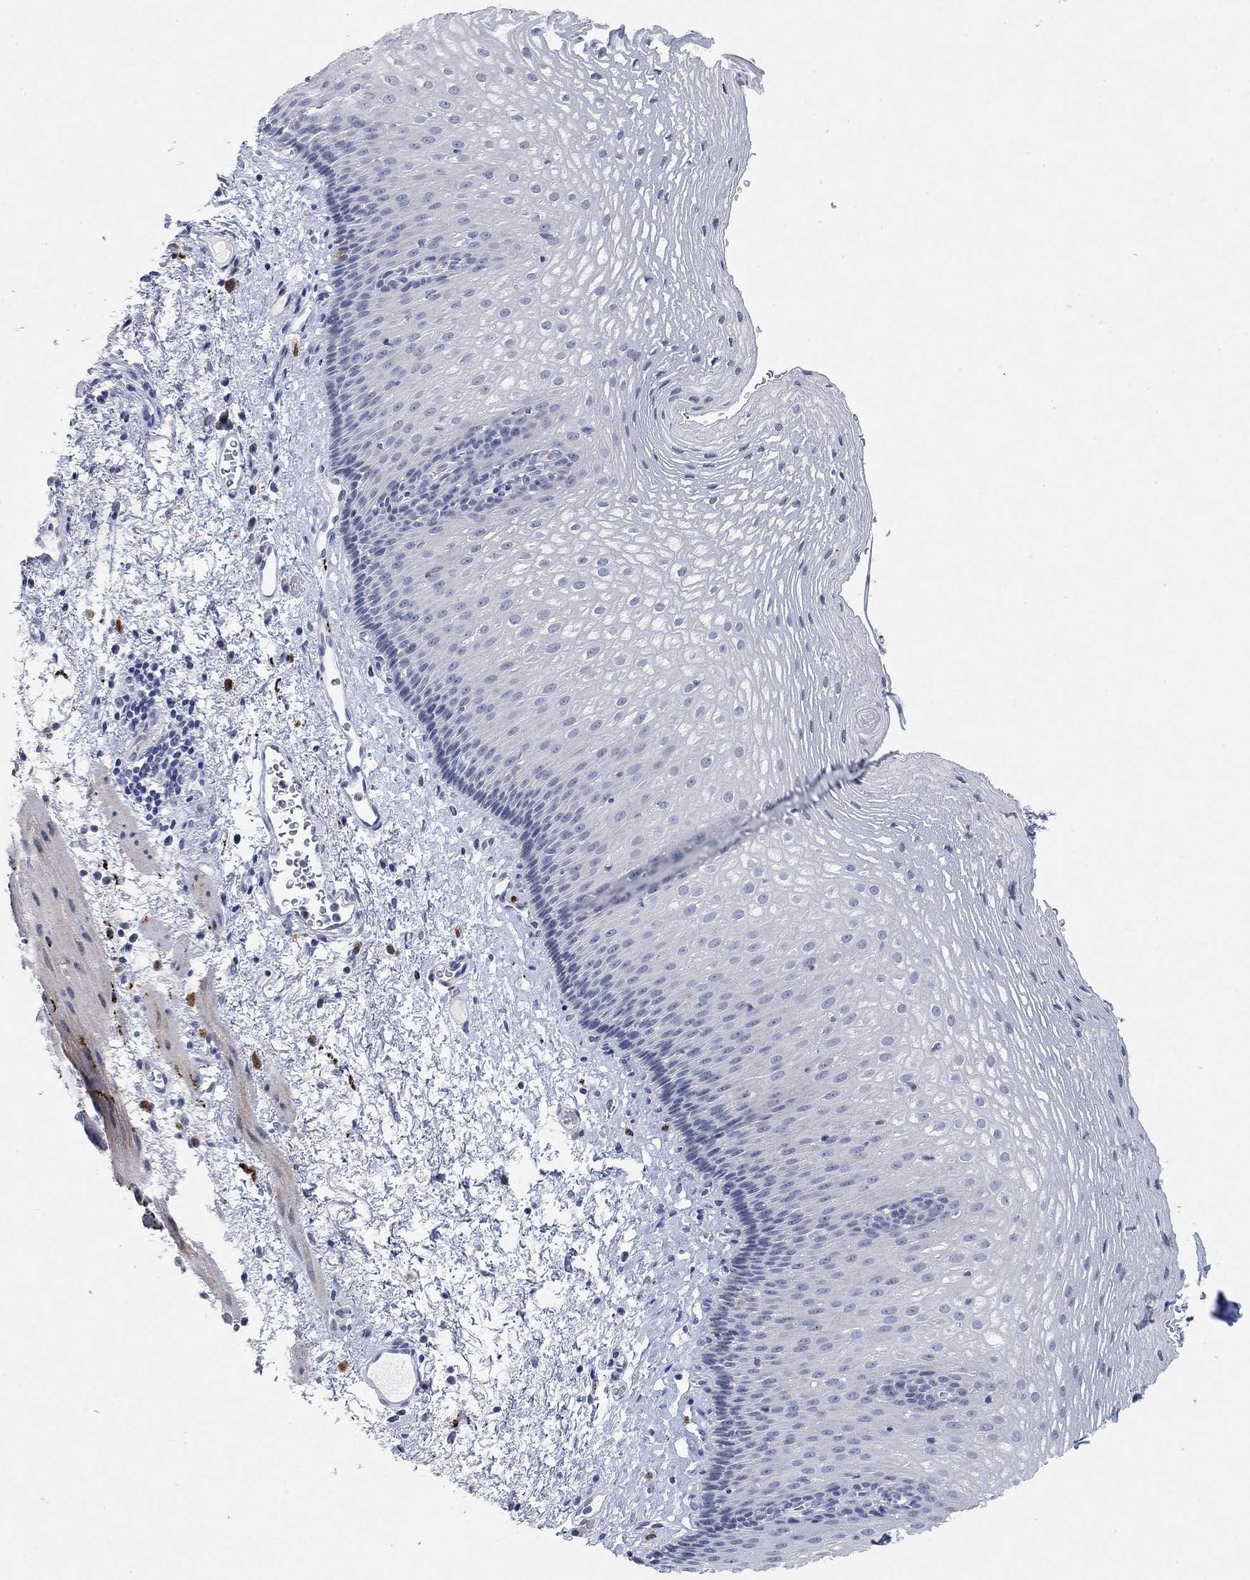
{"staining": {"intensity": "negative", "quantity": "none", "location": "none"}, "tissue": "esophagus", "cell_type": "Squamous epithelial cells", "image_type": "normal", "snomed": [{"axis": "morphology", "description": "Normal tissue, NOS"}, {"axis": "topography", "description": "Esophagus"}], "caption": "Immunohistochemistry photomicrograph of normal esophagus: human esophagus stained with DAB (3,3'-diaminobenzidine) exhibits no significant protein expression in squamous epithelial cells.", "gene": "VAT1L", "patient": {"sex": "male", "age": 76}}